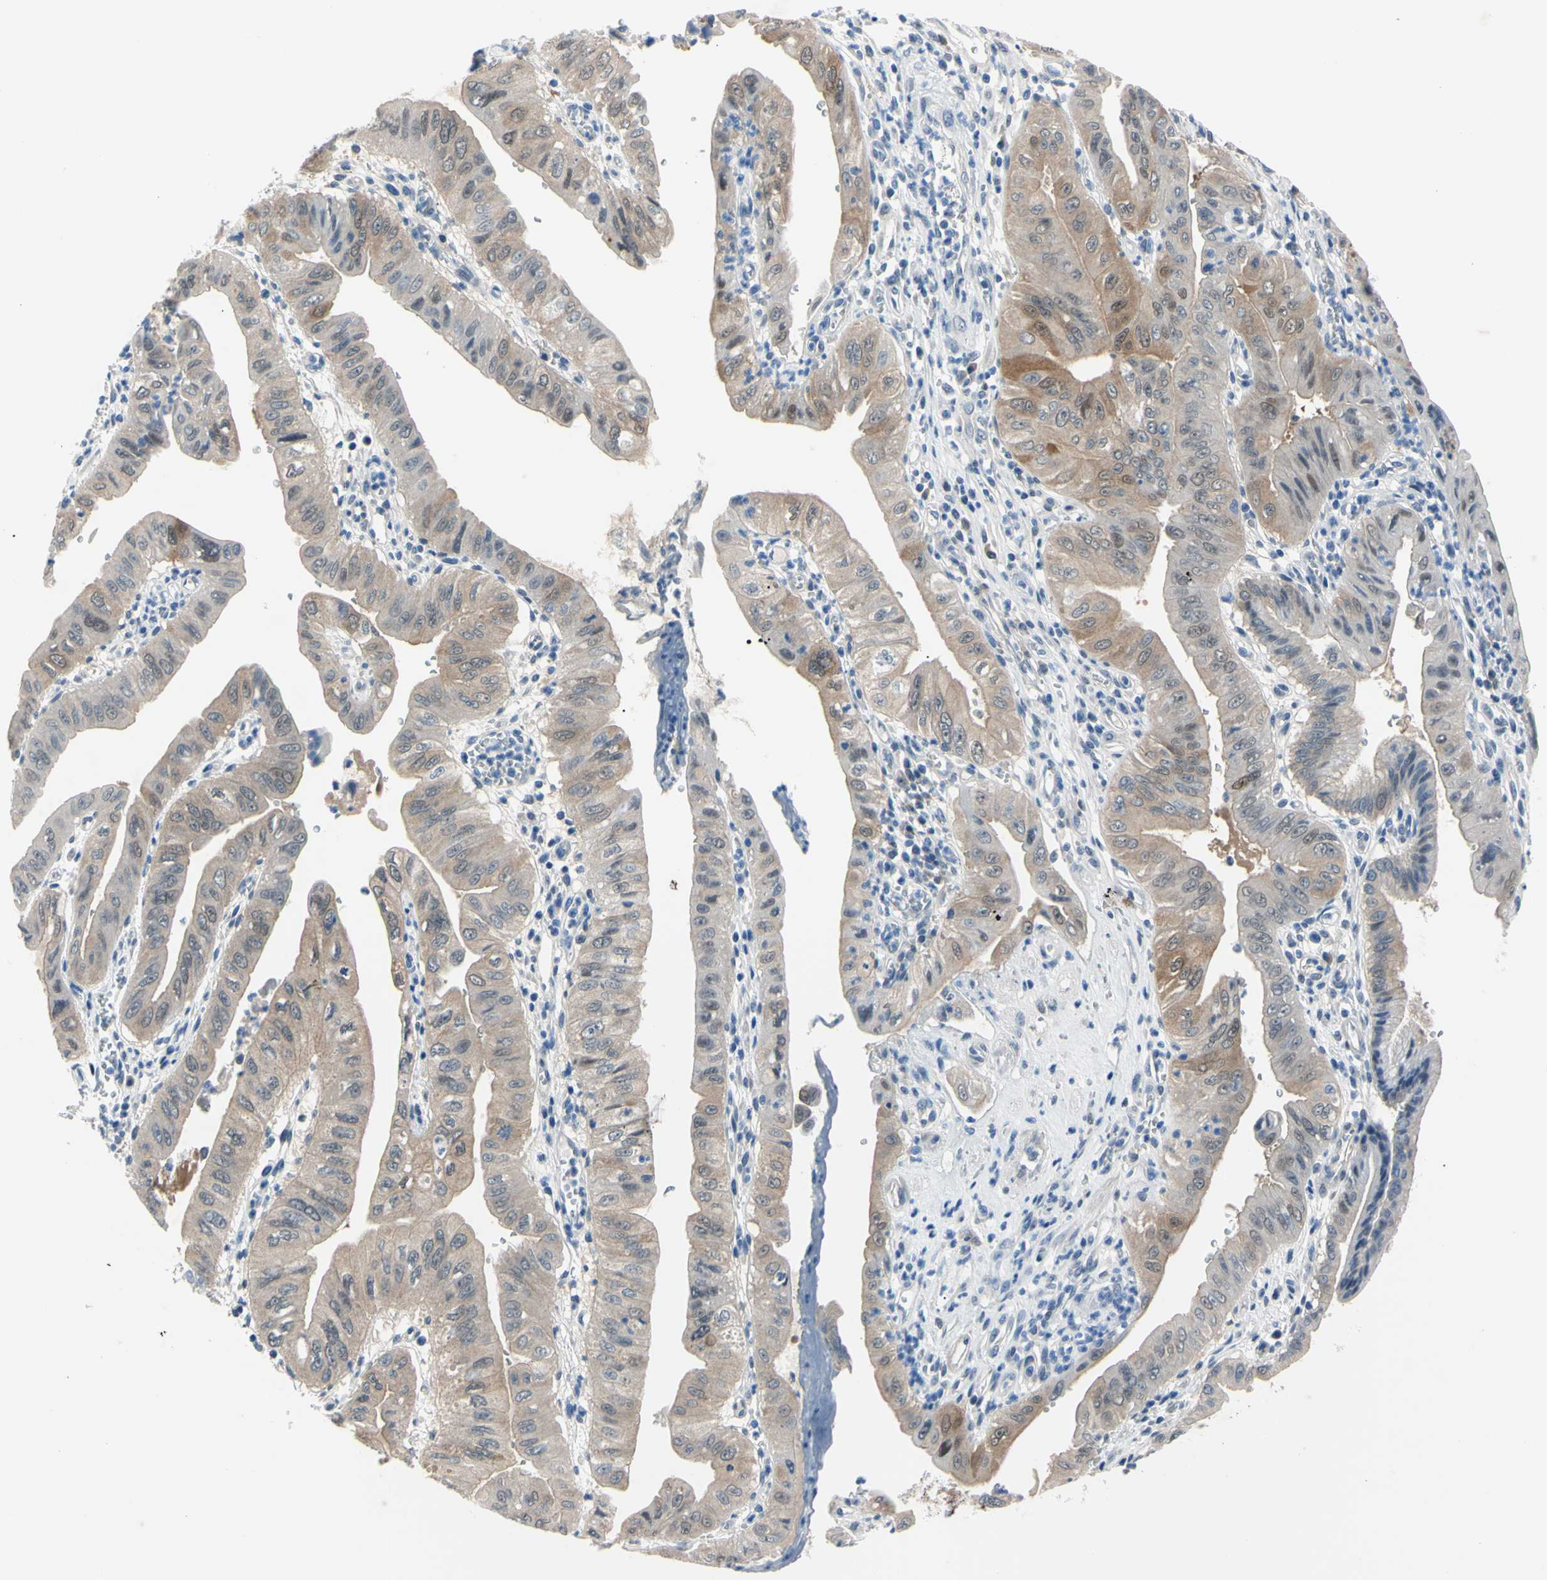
{"staining": {"intensity": "moderate", "quantity": "25%-75%", "location": "cytoplasmic/membranous"}, "tissue": "pancreatic cancer", "cell_type": "Tumor cells", "image_type": "cancer", "snomed": [{"axis": "morphology", "description": "Normal tissue, NOS"}, {"axis": "topography", "description": "Lymph node"}], "caption": "This histopathology image displays immunohistochemistry (IHC) staining of pancreatic cancer, with medium moderate cytoplasmic/membranous staining in approximately 25%-75% of tumor cells.", "gene": "NOL3", "patient": {"sex": "male", "age": 50}}